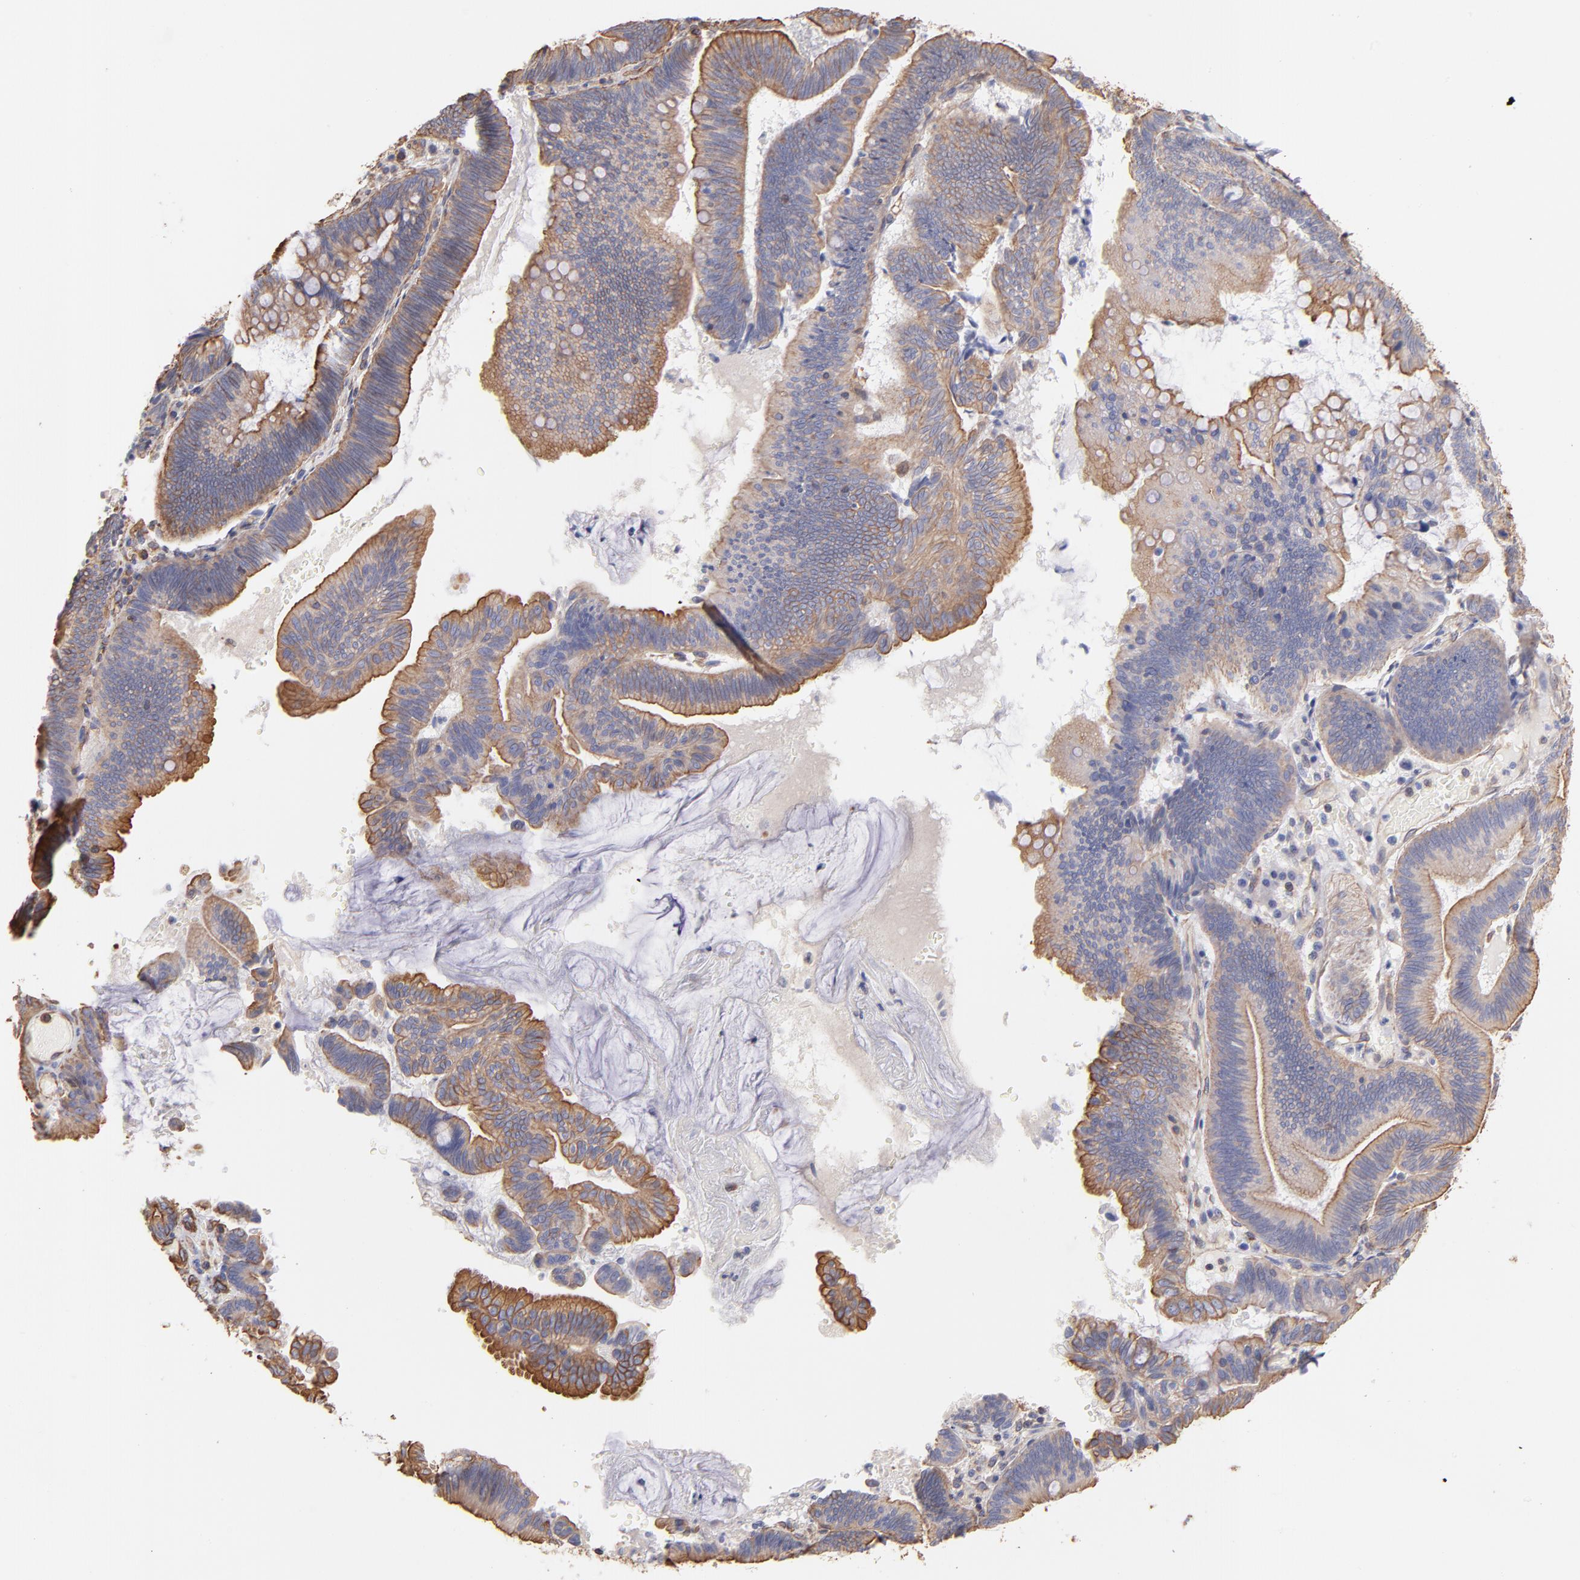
{"staining": {"intensity": "strong", "quantity": ">75%", "location": "cytoplasmic/membranous"}, "tissue": "pancreatic cancer", "cell_type": "Tumor cells", "image_type": "cancer", "snomed": [{"axis": "morphology", "description": "Adenocarcinoma, NOS"}, {"axis": "topography", "description": "Pancreas"}], "caption": "Immunohistochemistry image of neoplastic tissue: pancreatic adenocarcinoma stained using immunohistochemistry displays high levels of strong protein expression localized specifically in the cytoplasmic/membranous of tumor cells, appearing as a cytoplasmic/membranous brown color.", "gene": "PLEC", "patient": {"sex": "male", "age": 82}}